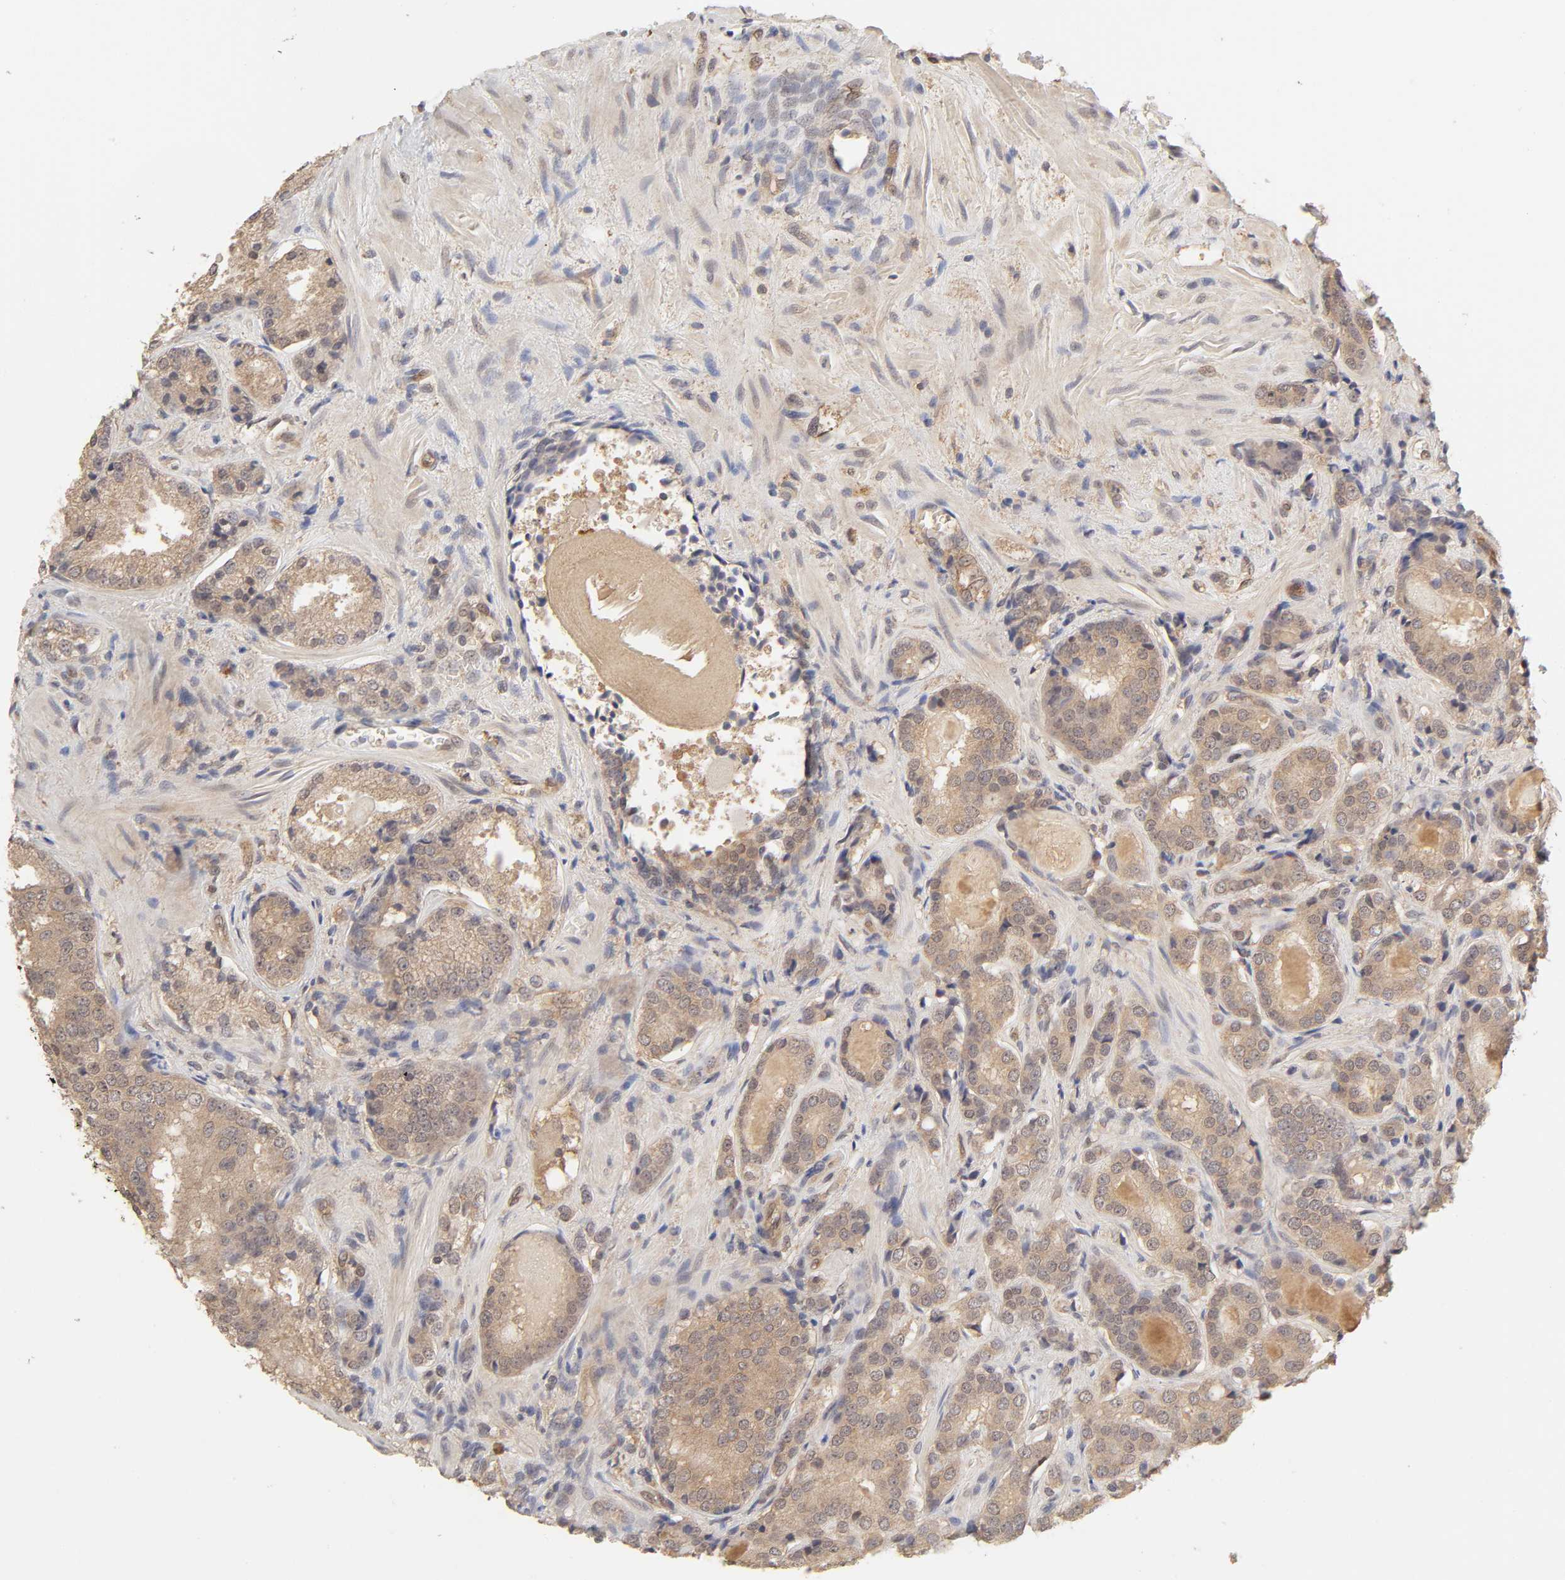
{"staining": {"intensity": "moderate", "quantity": ">75%", "location": "cytoplasmic/membranous"}, "tissue": "prostate cancer", "cell_type": "Tumor cells", "image_type": "cancer", "snomed": [{"axis": "morphology", "description": "Adenocarcinoma, High grade"}, {"axis": "topography", "description": "Prostate"}], "caption": "About >75% of tumor cells in high-grade adenocarcinoma (prostate) display moderate cytoplasmic/membranous protein positivity as visualized by brown immunohistochemical staining.", "gene": "MAPK1", "patient": {"sex": "male", "age": 58}}